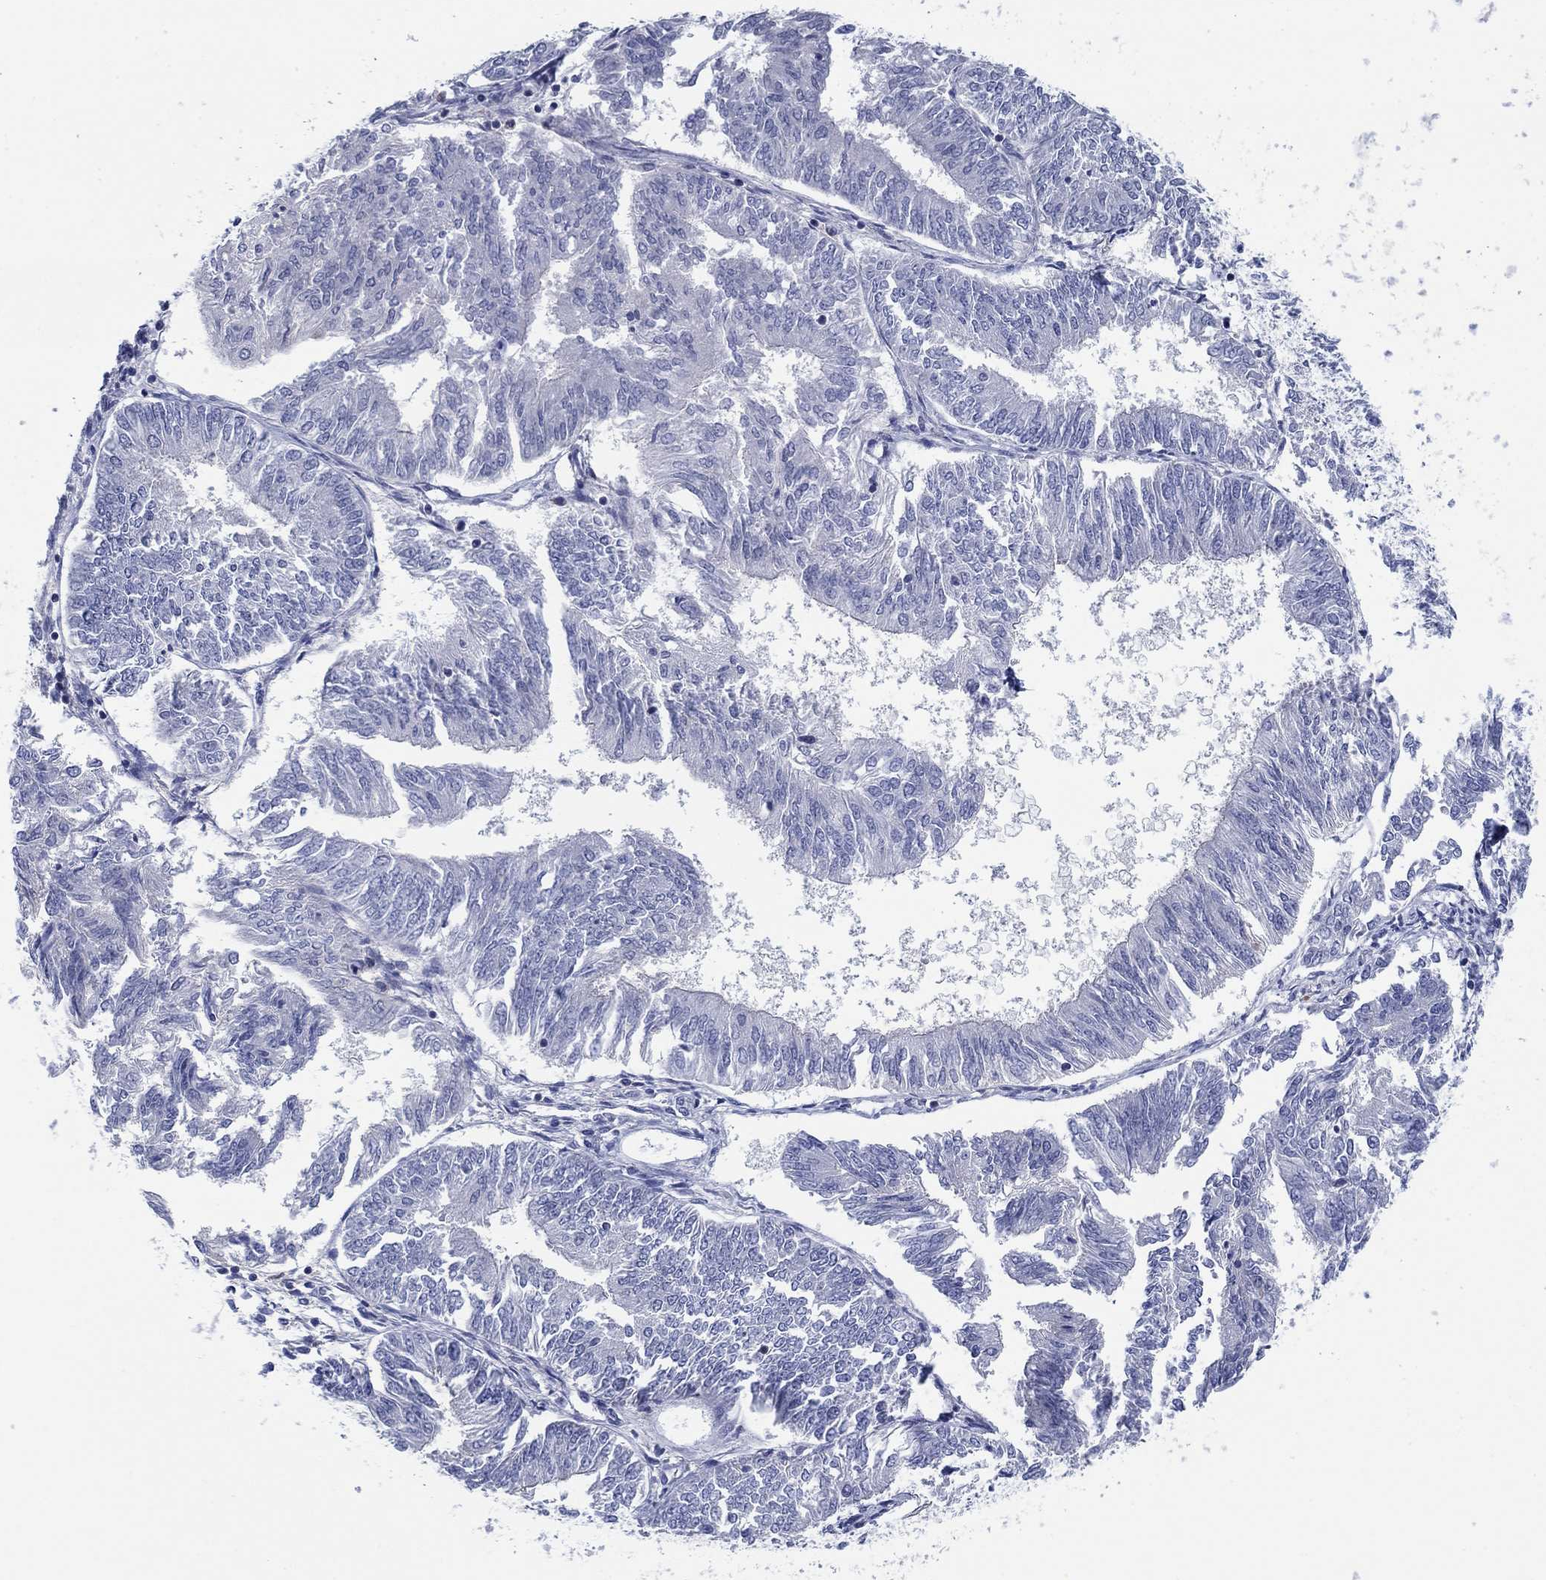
{"staining": {"intensity": "negative", "quantity": "none", "location": "none"}, "tissue": "endometrial cancer", "cell_type": "Tumor cells", "image_type": "cancer", "snomed": [{"axis": "morphology", "description": "Adenocarcinoma, NOS"}, {"axis": "topography", "description": "Endometrium"}], "caption": "Endometrial cancer was stained to show a protein in brown. There is no significant expression in tumor cells.", "gene": "FER1L6", "patient": {"sex": "female", "age": 58}}